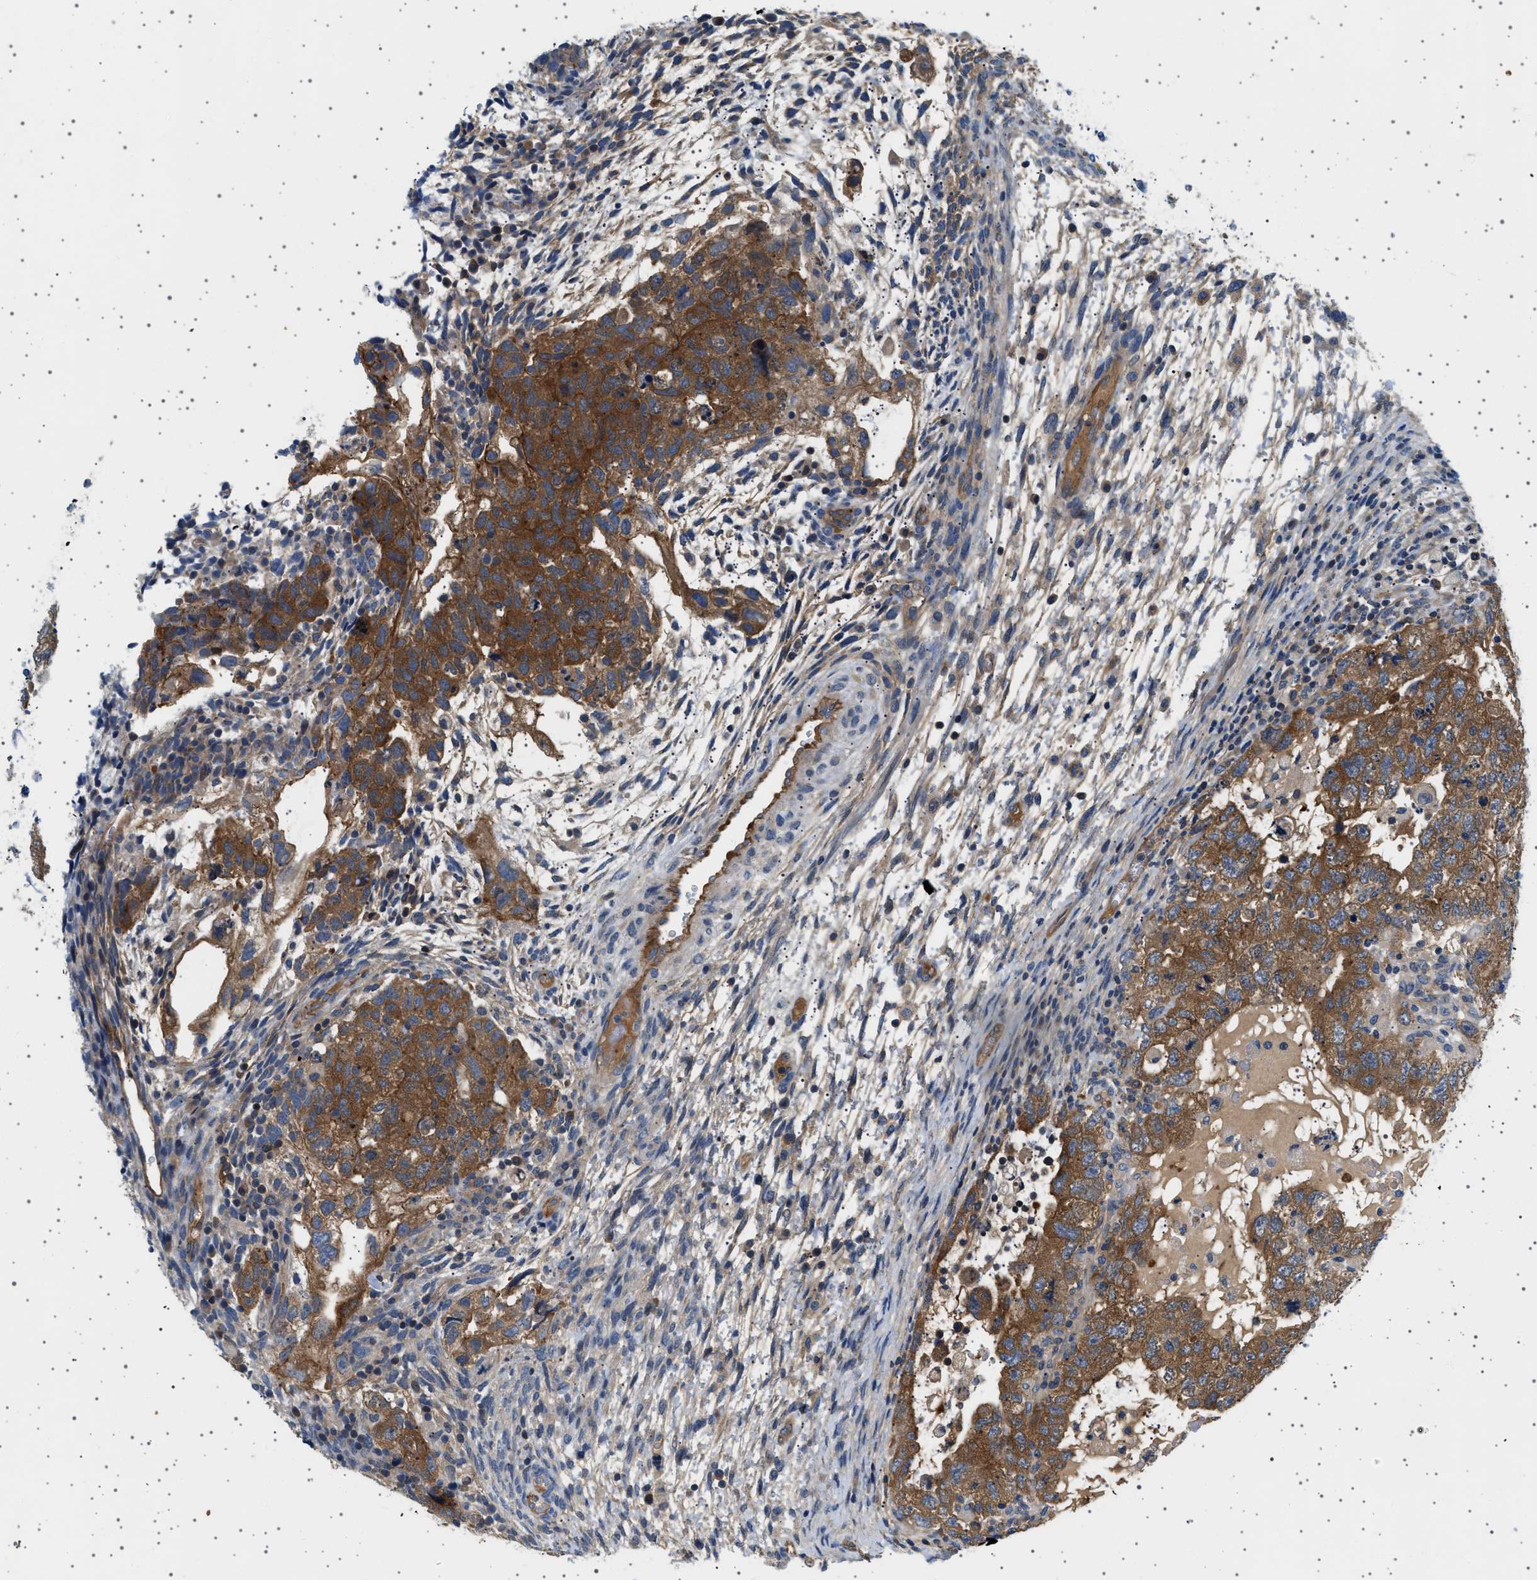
{"staining": {"intensity": "strong", "quantity": ">75%", "location": "cytoplasmic/membranous"}, "tissue": "testis cancer", "cell_type": "Tumor cells", "image_type": "cancer", "snomed": [{"axis": "morphology", "description": "Carcinoma, Embryonal, NOS"}, {"axis": "topography", "description": "Testis"}], "caption": "This is an image of IHC staining of testis embryonal carcinoma, which shows strong expression in the cytoplasmic/membranous of tumor cells.", "gene": "PLPP6", "patient": {"sex": "male", "age": 36}}